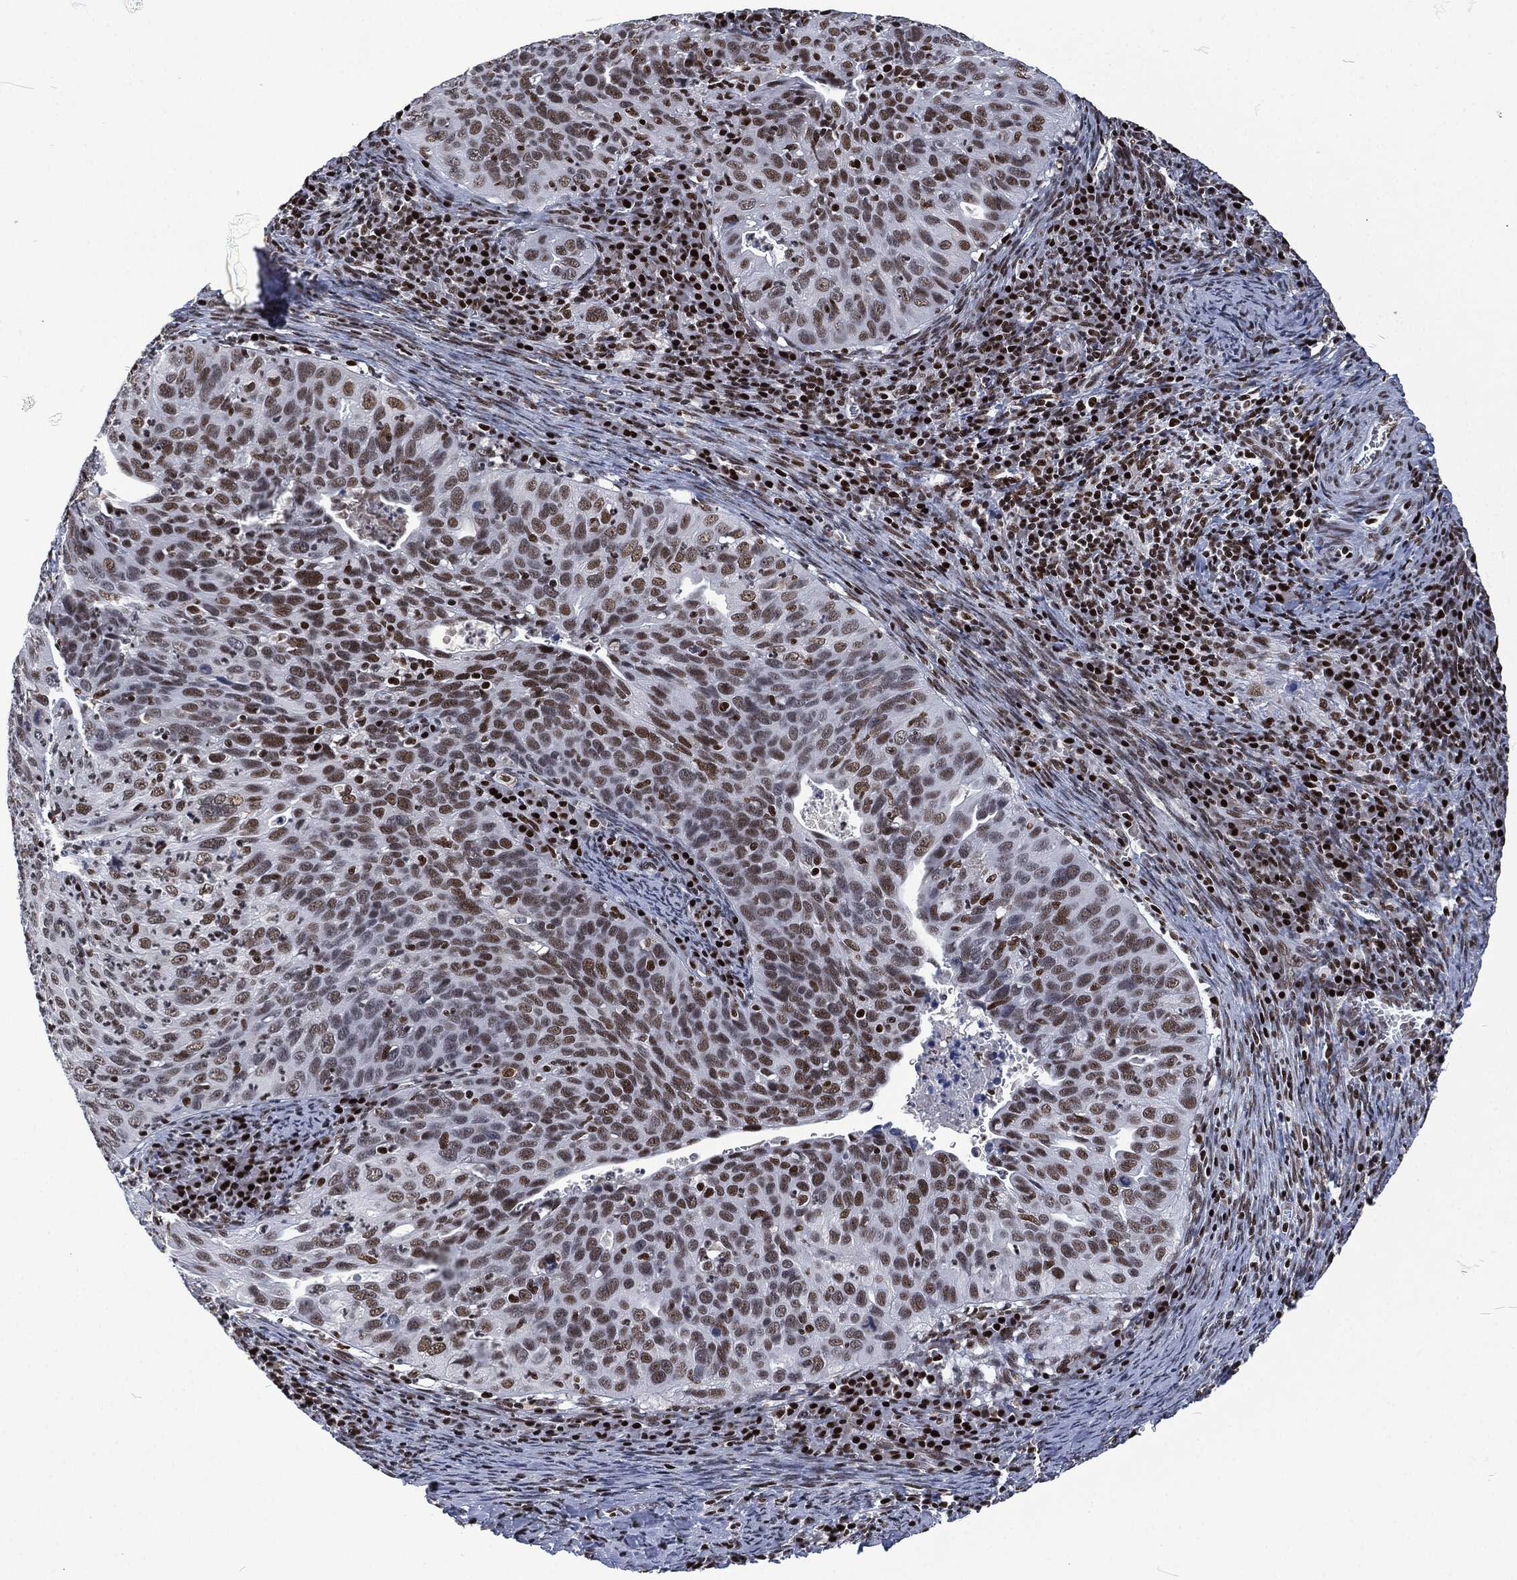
{"staining": {"intensity": "strong", "quantity": "<25%", "location": "nuclear"}, "tissue": "cervical cancer", "cell_type": "Tumor cells", "image_type": "cancer", "snomed": [{"axis": "morphology", "description": "Squamous cell carcinoma, NOS"}, {"axis": "topography", "description": "Cervix"}], "caption": "Protein expression analysis of human cervical squamous cell carcinoma reveals strong nuclear staining in approximately <25% of tumor cells.", "gene": "DCPS", "patient": {"sex": "female", "age": 26}}